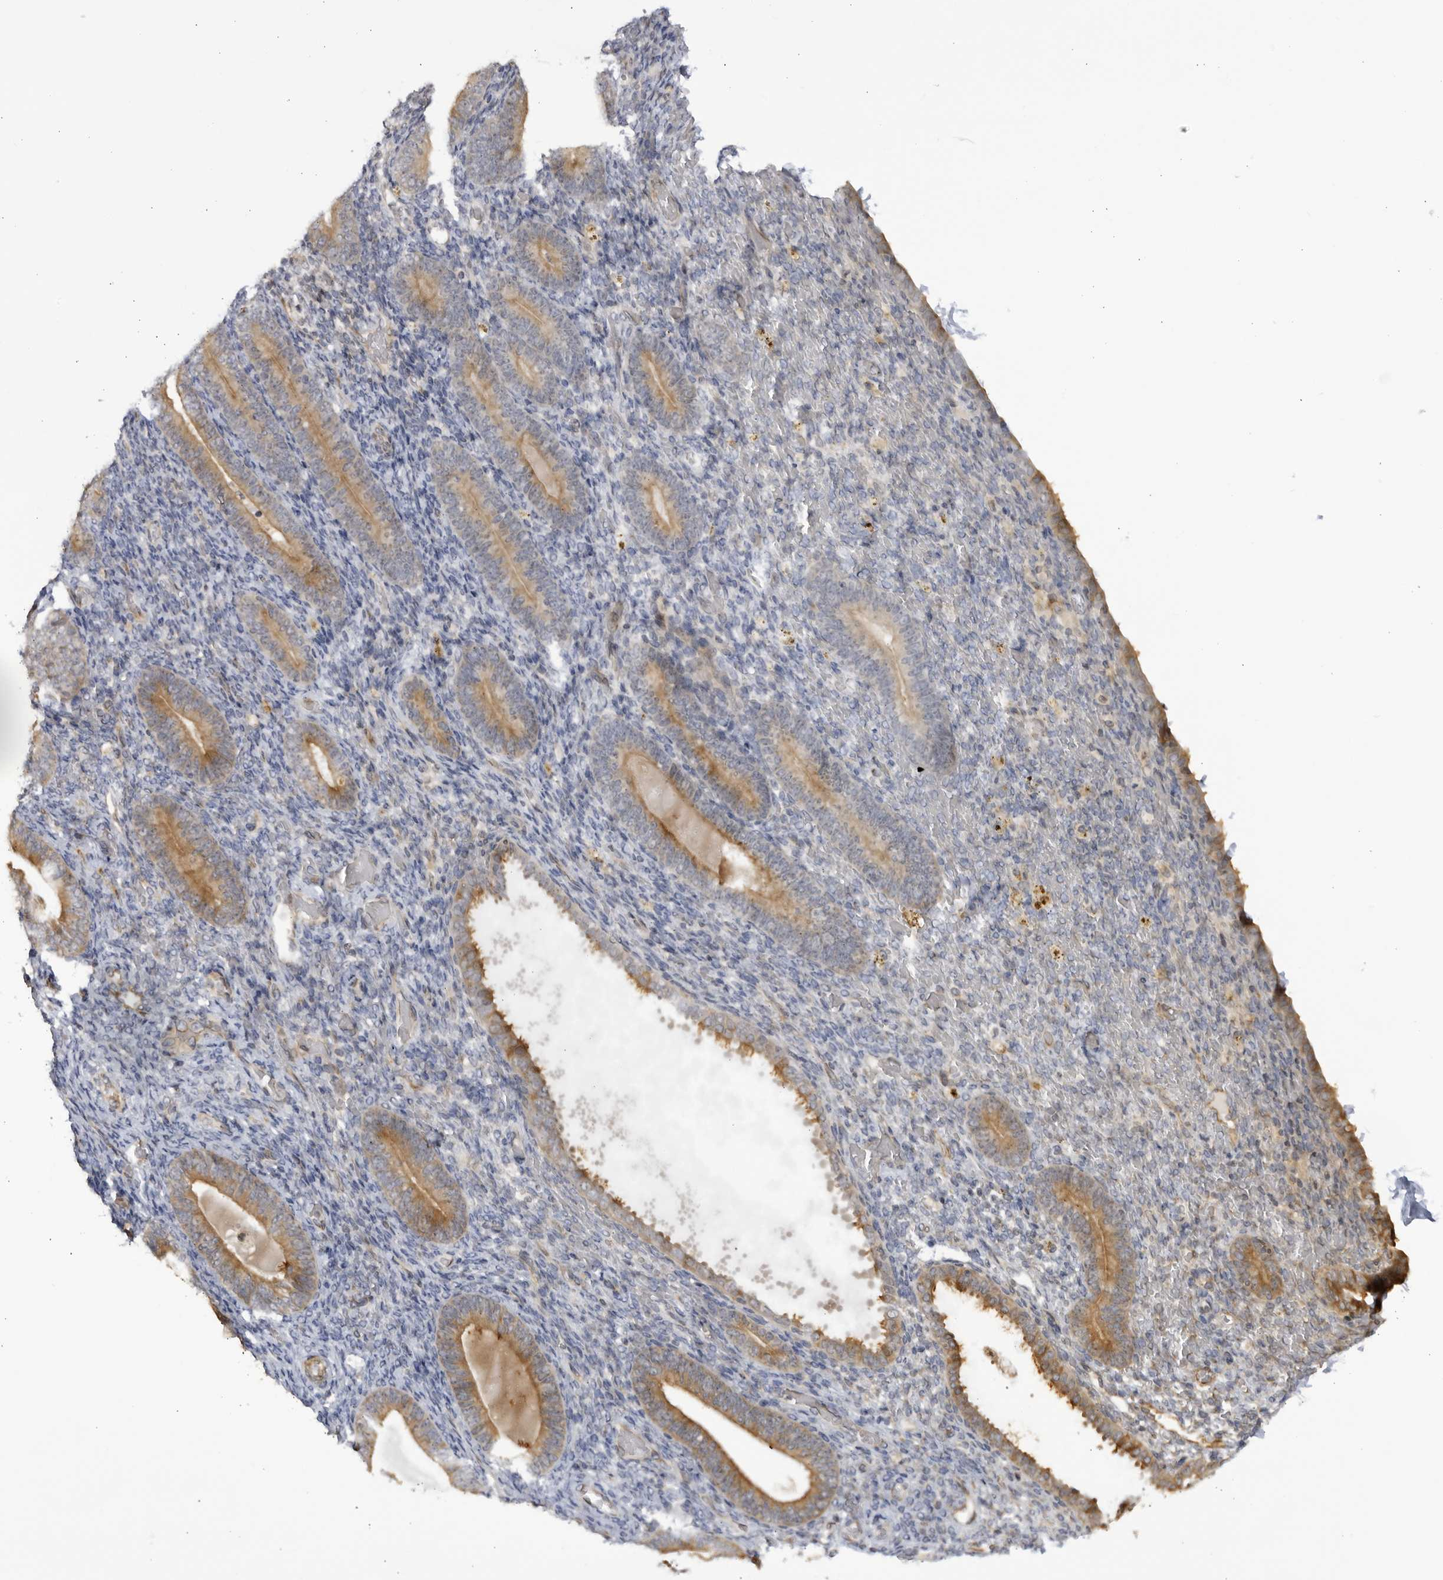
{"staining": {"intensity": "negative", "quantity": "none", "location": "none"}, "tissue": "endometrium", "cell_type": "Cells in endometrial stroma", "image_type": "normal", "snomed": [{"axis": "morphology", "description": "Normal tissue, NOS"}, {"axis": "topography", "description": "Endometrium"}], "caption": "Immunohistochemistry of normal human endometrium exhibits no positivity in cells in endometrial stroma.", "gene": "CNBD1", "patient": {"sex": "female", "age": 51}}